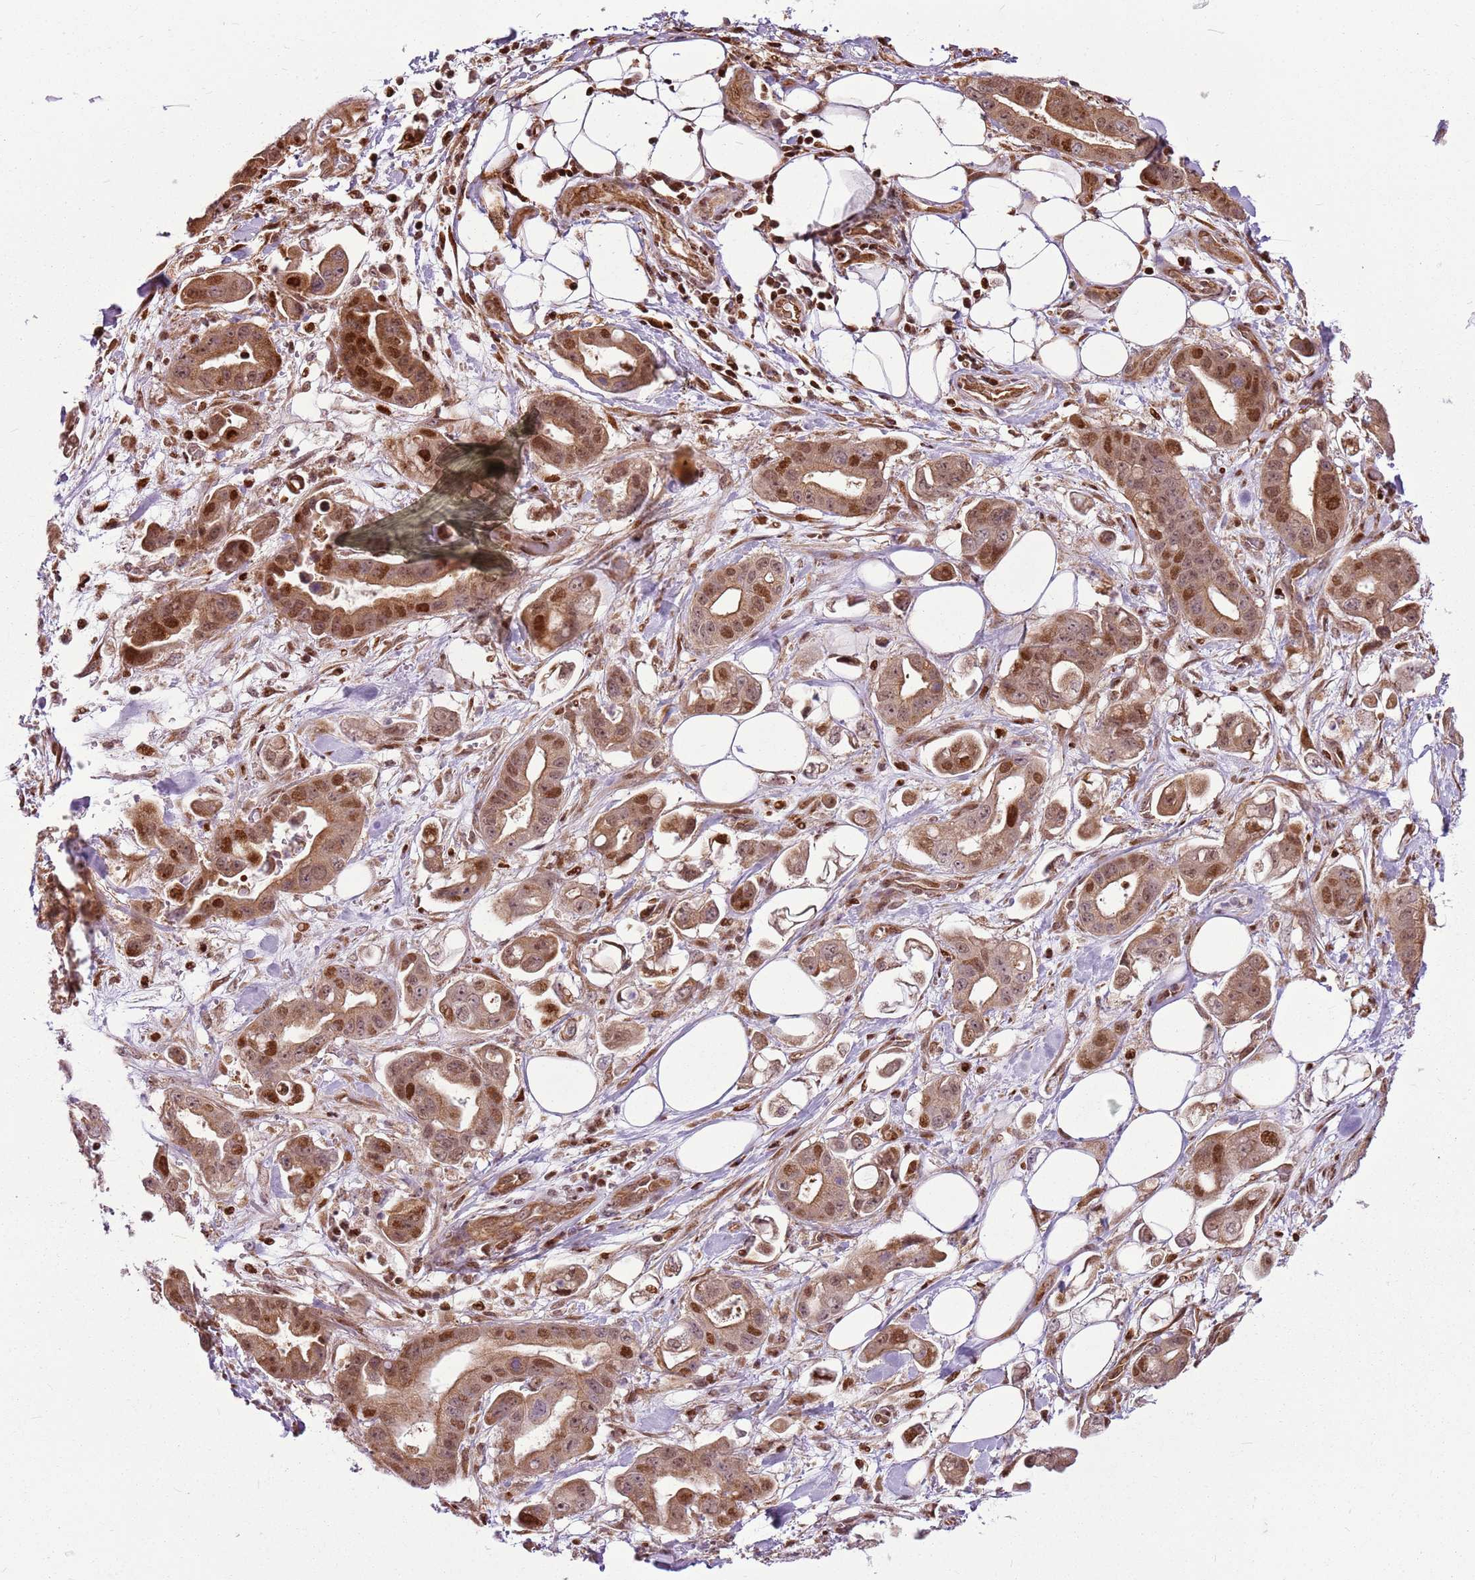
{"staining": {"intensity": "moderate", "quantity": ">75%", "location": "cytoplasmic/membranous,nuclear"}, "tissue": "stomach cancer", "cell_type": "Tumor cells", "image_type": "cancer", "snomed": [{"axis": "morphology", "description": "Adenocarcinoma, NOS"}, {"axis": "topography", "description": "Stomach"}], "caption": "The immunohistochemical stain highlights moderate cytoplasmic/membranous and nuclear positivity in tumor cells of stomach cancer (adenocarcinoma) tissue. Nuclei are stained in blue.", "gene": "PCTP", "patient": {"sex": "male", "age": 62}}